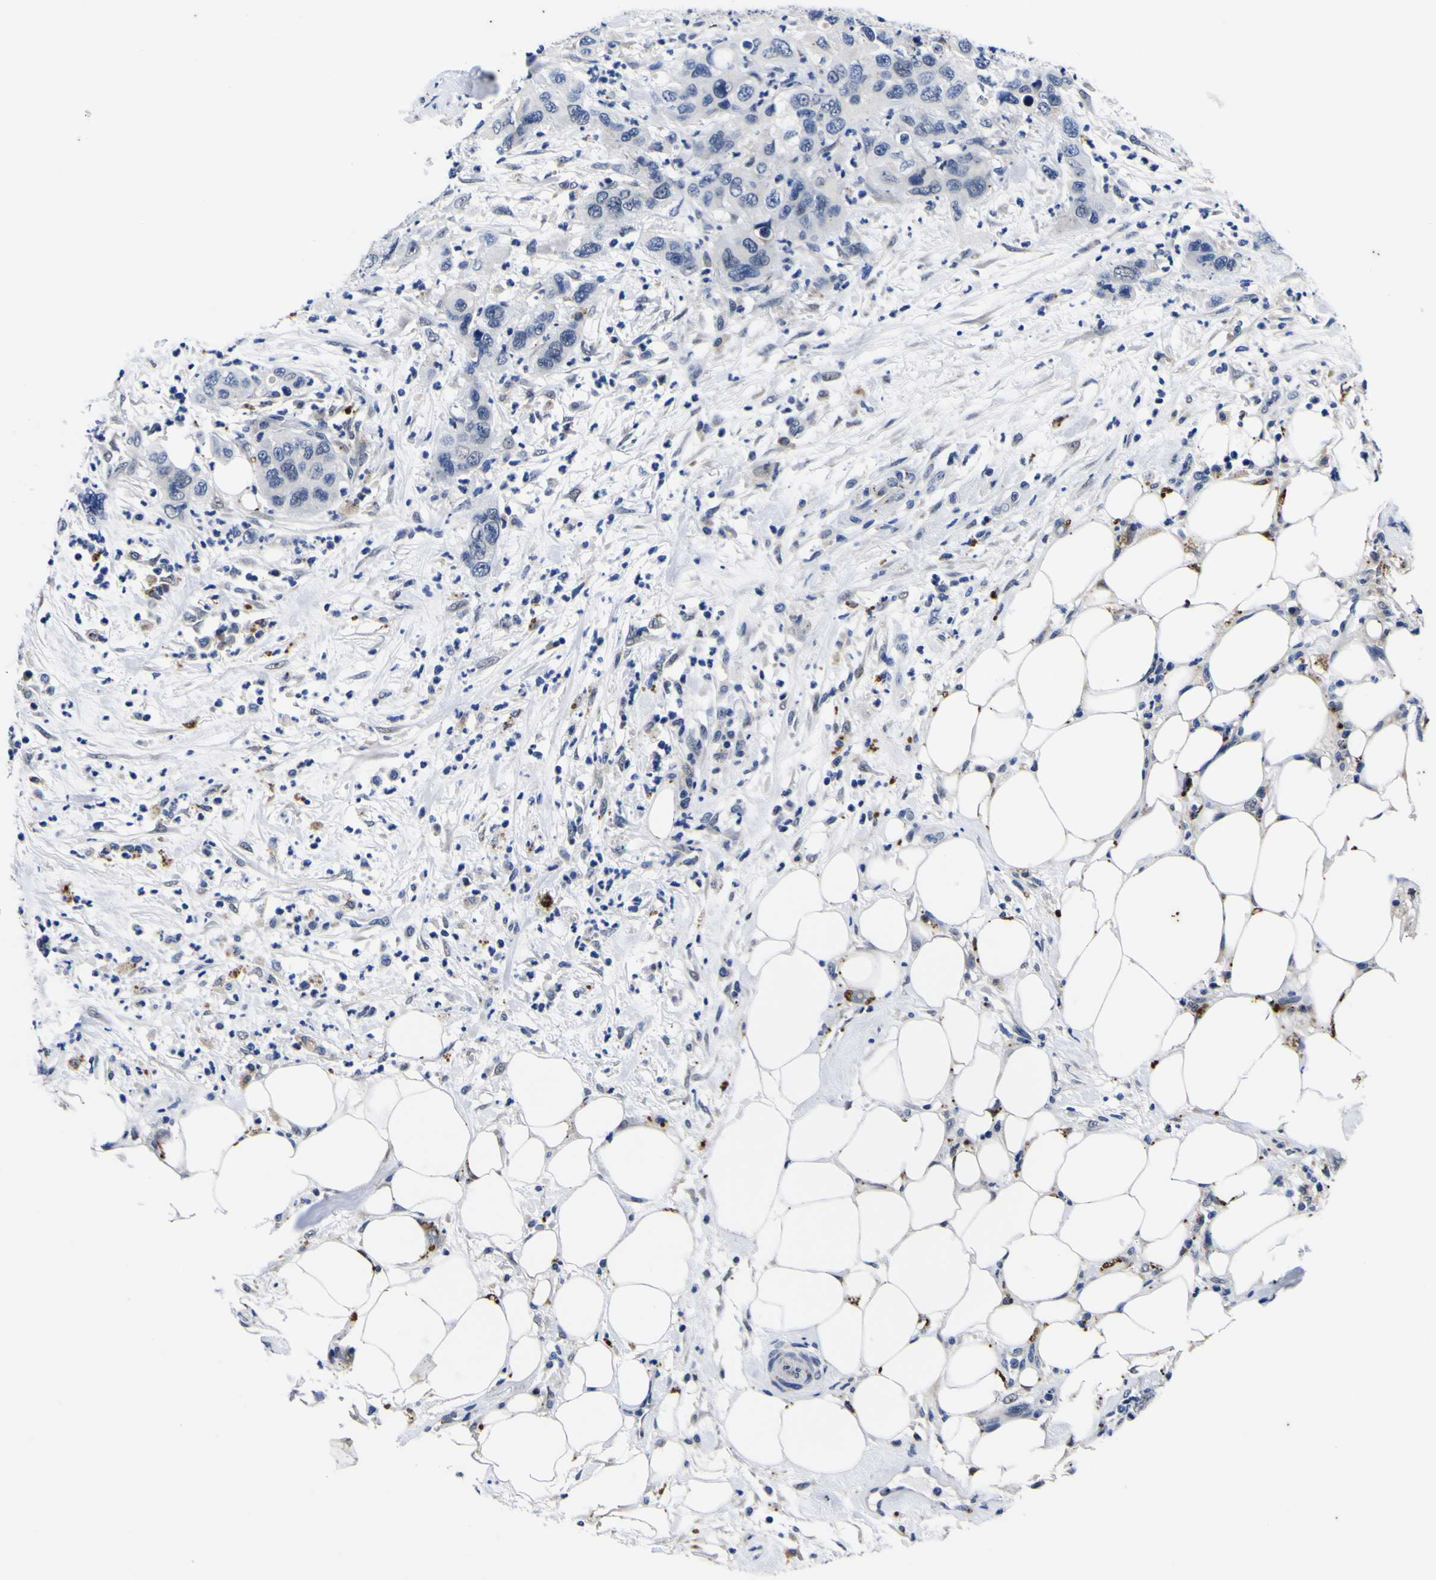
{"staining": {"intensity": "negative", "quantity": "none", "location": "none"}, "tissue": "pancreatic cancer", "cell_type": "Tumor cells", "image_type": "cancer", "snomed": [{"axis": "morphology", "description": "Adenocarcinoma, NOS"}, {"axis": "topography", "description": "Pancreas"}], "caption": "This image is of pancreatic cancer (adenocarcinoma) stained with immunohistochemistry (IHC) to label a protein in brown with the nuclei are counter-stained blue. There is no positivity in tumor cells.", "gene": "IGFLR1", "patient": {"sex": "female", "age": 71}}